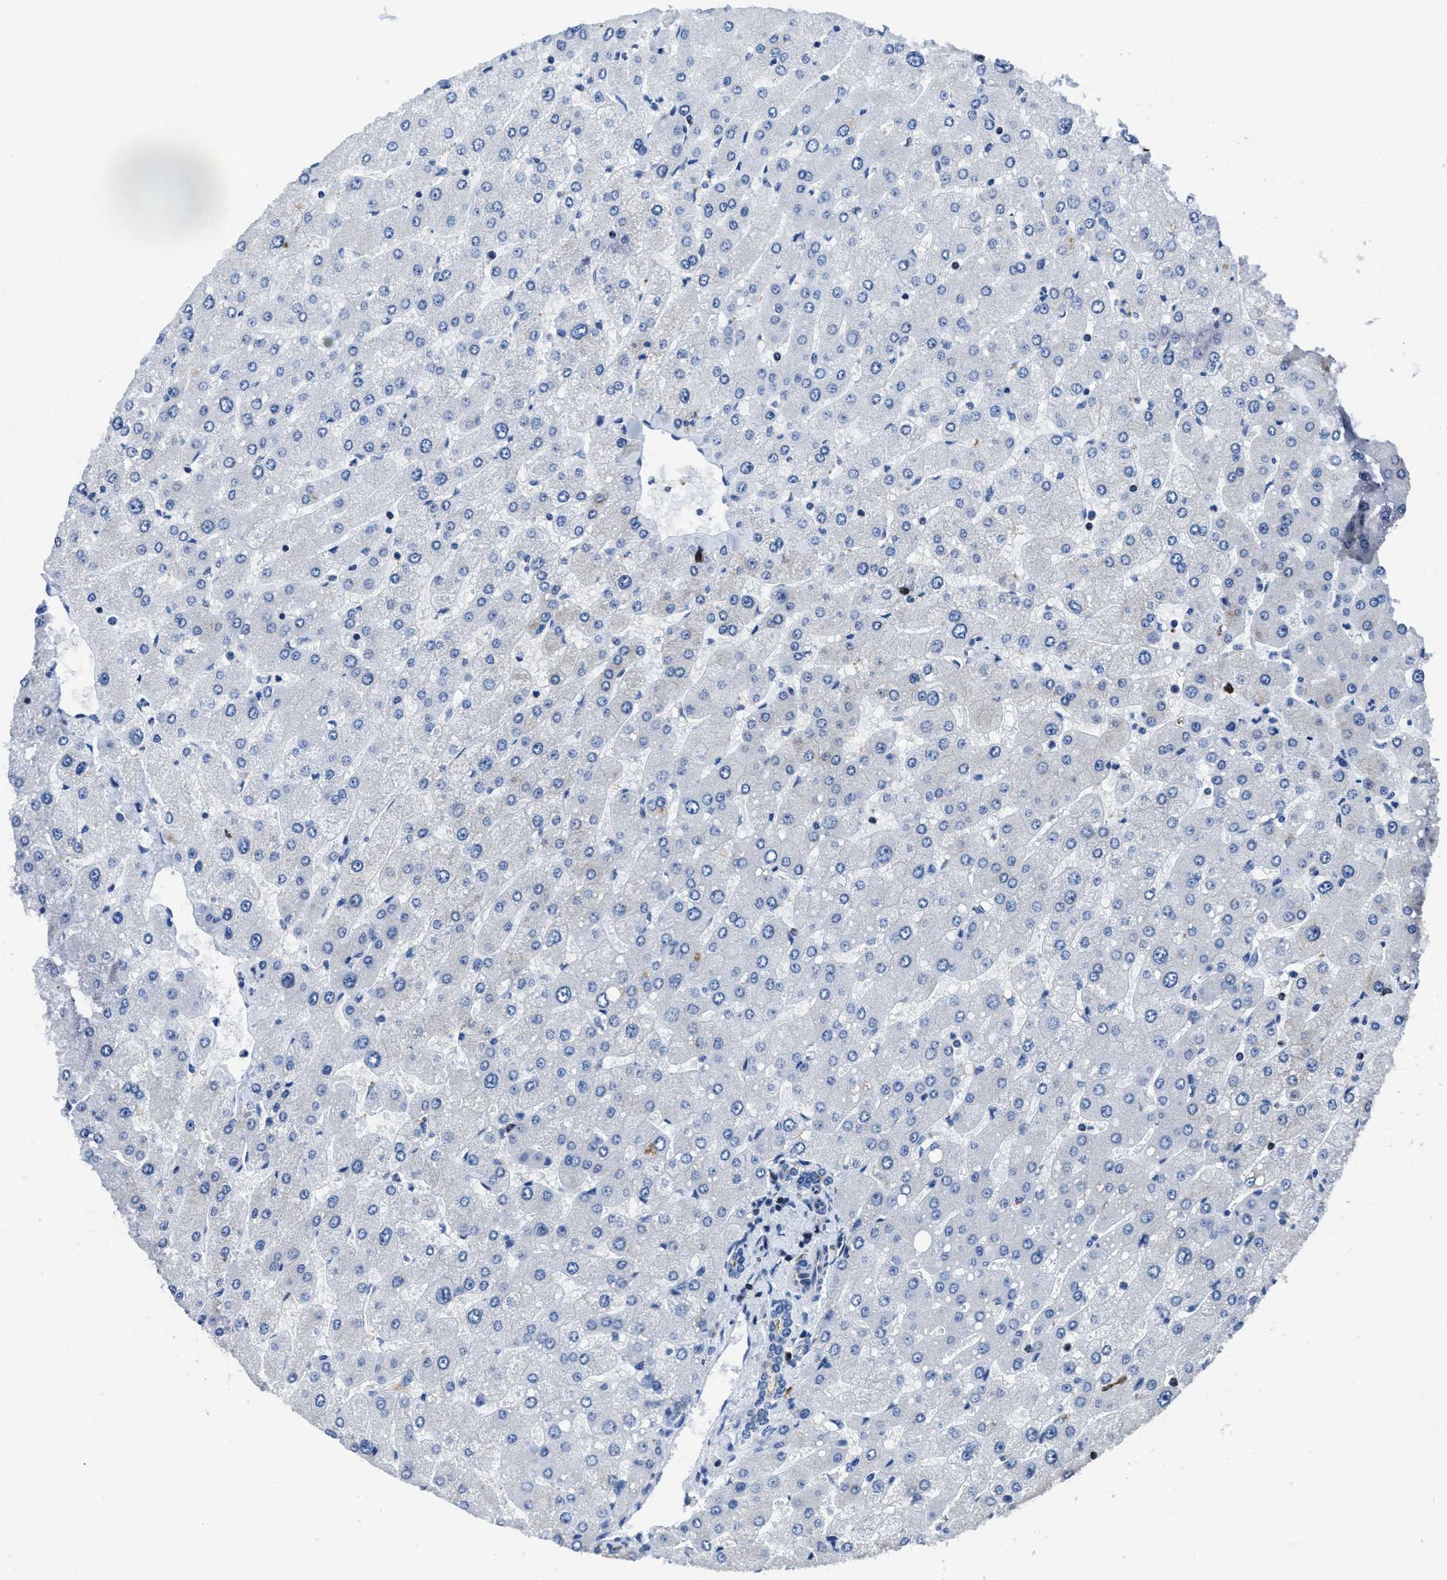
{"staining": {"intensity": "negative", "quantity": "none", "location": "none"}, "tissue": "liver", "cell_type": "Cholangiocytes", "image_type": "normal", "snomed": [{"axis": "morphology", "description": "Normal tissue, NOS"}, {"axis": "topography", "description": "Liver"}], "caption": "Cholangiocytes are negative for brown protein staining in normal liver. (Stains: DAB (3,3'-diaminobenzidine) IHC with hematoxylin counter stain, Microscopy: brightfield microscopy at high magnification).", "gene": "ITGA3", "patient": {"sex": "male", "age": 55}}